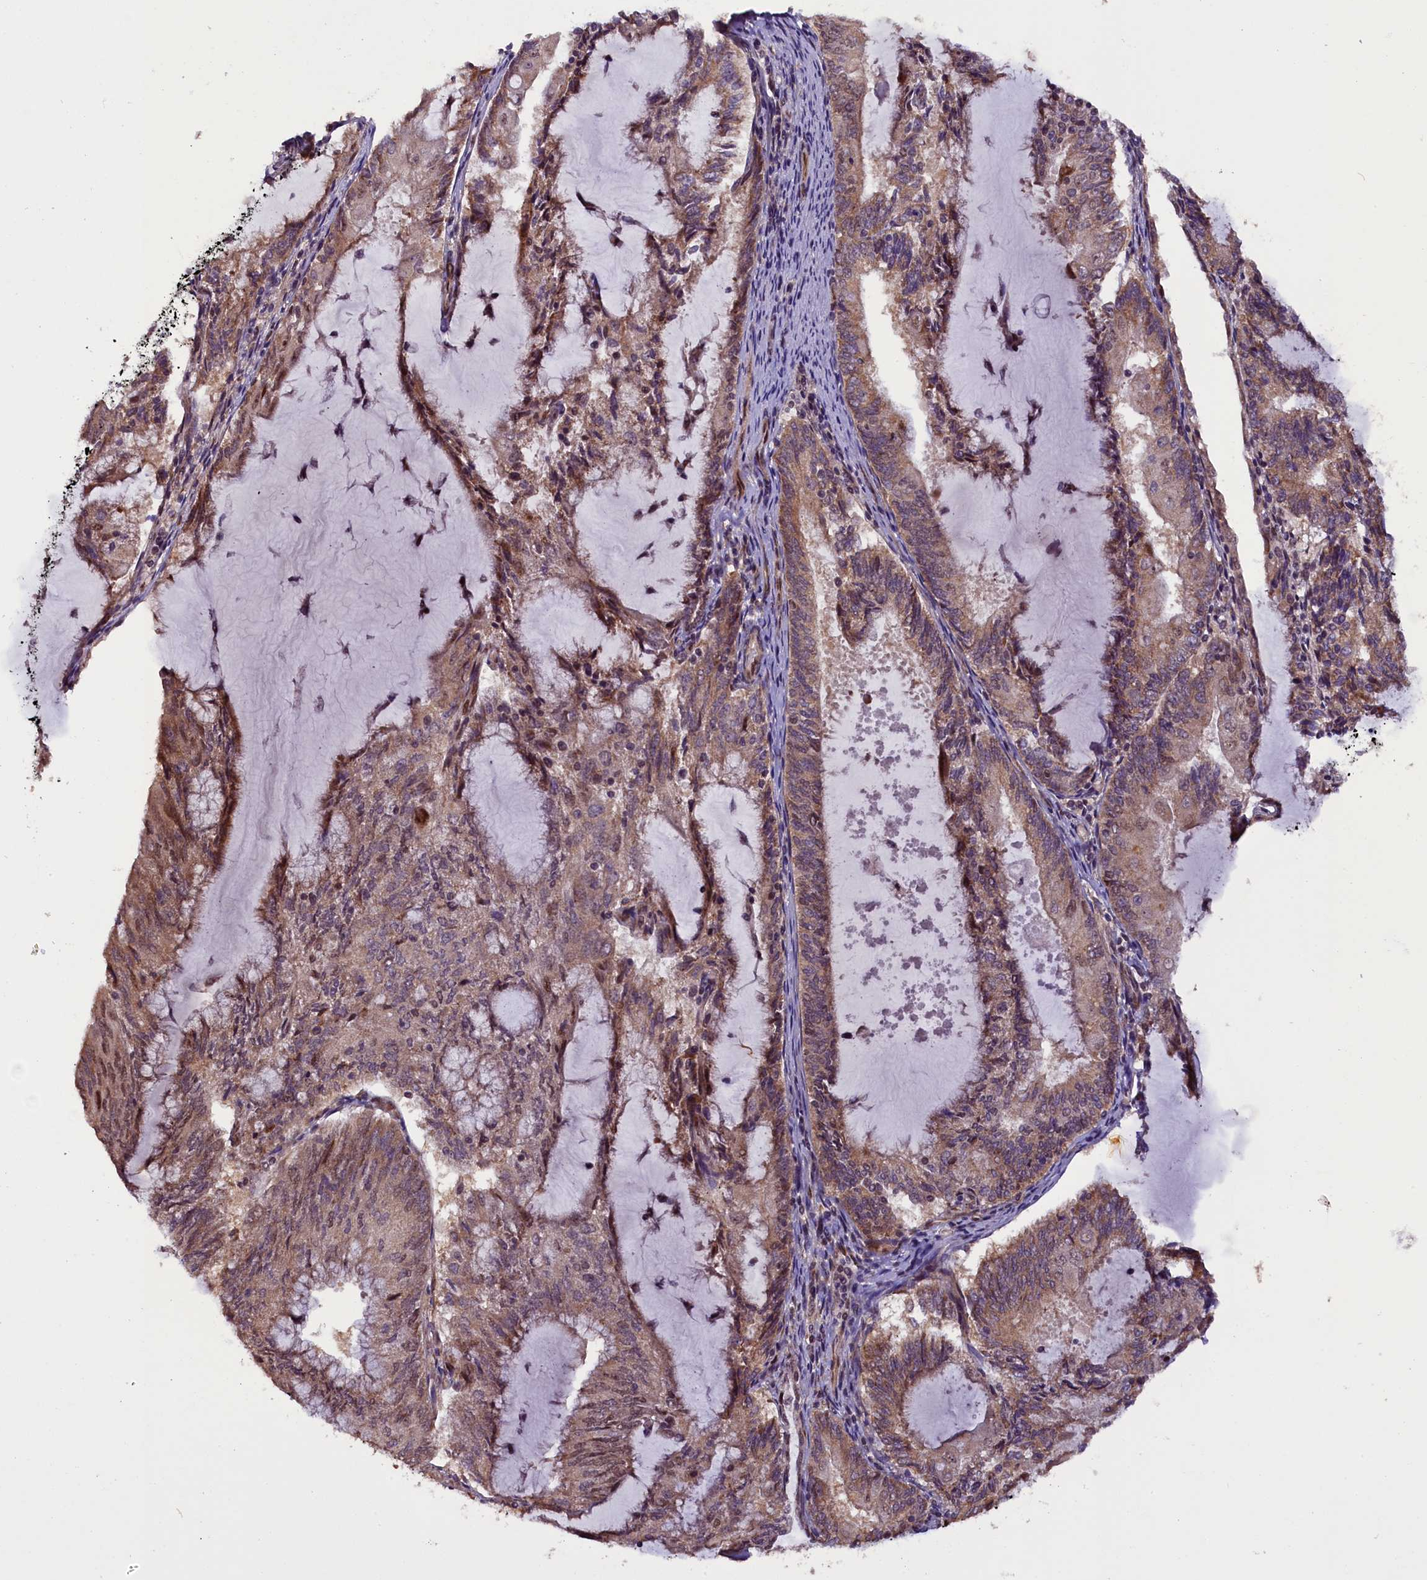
{"staining": {"intensity": "weak", "quantity": ">75%", "location": "cytoplasmic/membranous,nuclear"}, "tissue": "endometrial cancer", "cell_type": "Tumor cells", "image_type": "cancer", "snomed": [{"axis": "morphology", "description": "Adenocarcinoma, NOS"}, {"axis": "topography", "description": "Endometrium"}], "caption": "Immunohistochemistry (IHC) image of endometrial adenocarcinoma stained for a protein (brown), which exhibits low levels of weak cytoplasmic/membranous and nuclear positivity in about >75% of tumor cells.", "gene": "RPUSD2", "patient": {"sex": "female", "age": 81}}